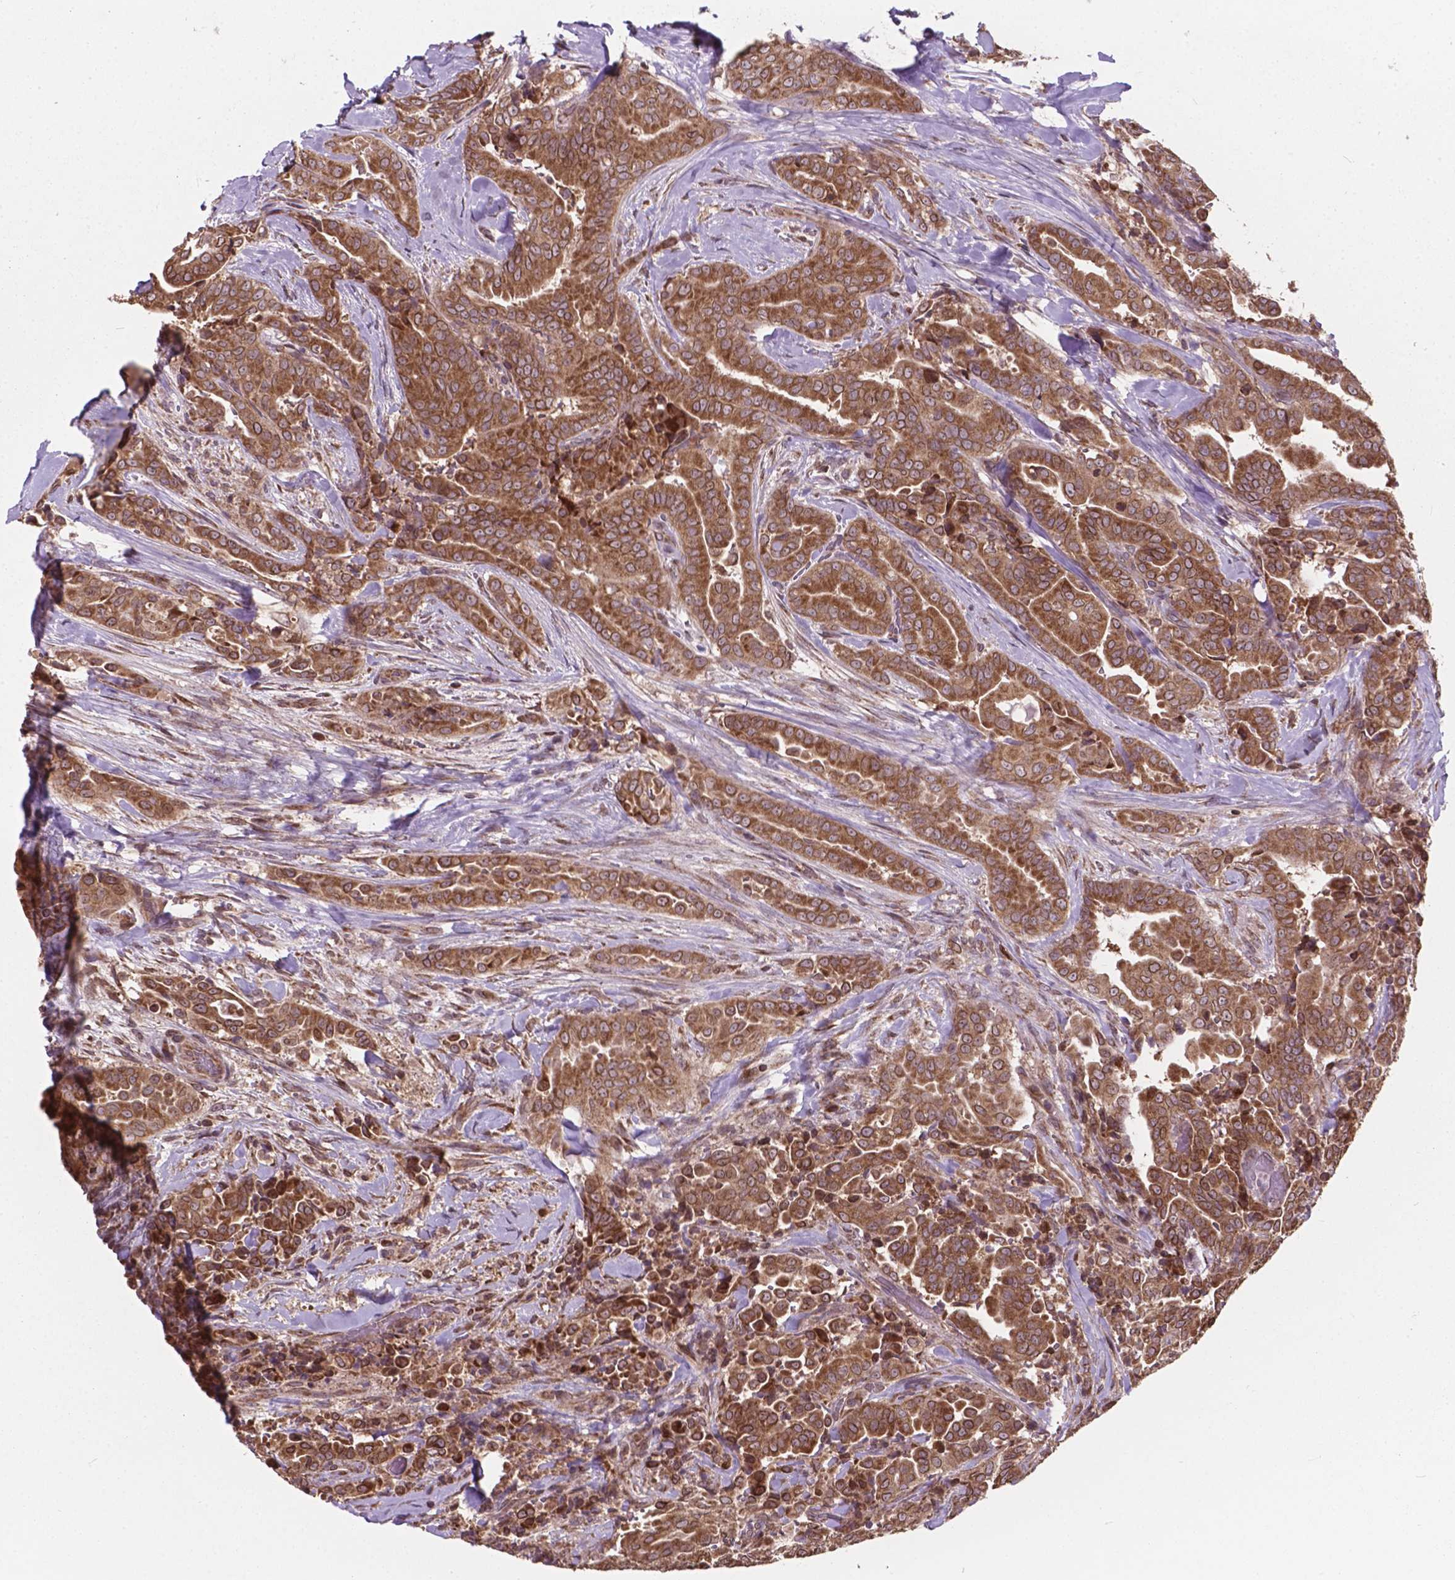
{"staining": {"intensity": "moderate", "quantity": ">75%", "location": "cytoplasmic/membranous"}, "tissue": "thyroid cancer", "cell_type": "Tumor cells", "image_type": "cancer", "snomed": [{"axis": "morphology", "description": "Papillary adenocarcinoma, NOS"}, {"axis": "topography", "description": "Thyroid gland"}], "caption": "Moderate cytoplasmic/membranous protein positivity is present in about >75% of tumor cells in thyroid papillary adenocarcinoma.", "gene": "MRPL33", "patient": {"sex": "male", "age": 61}}